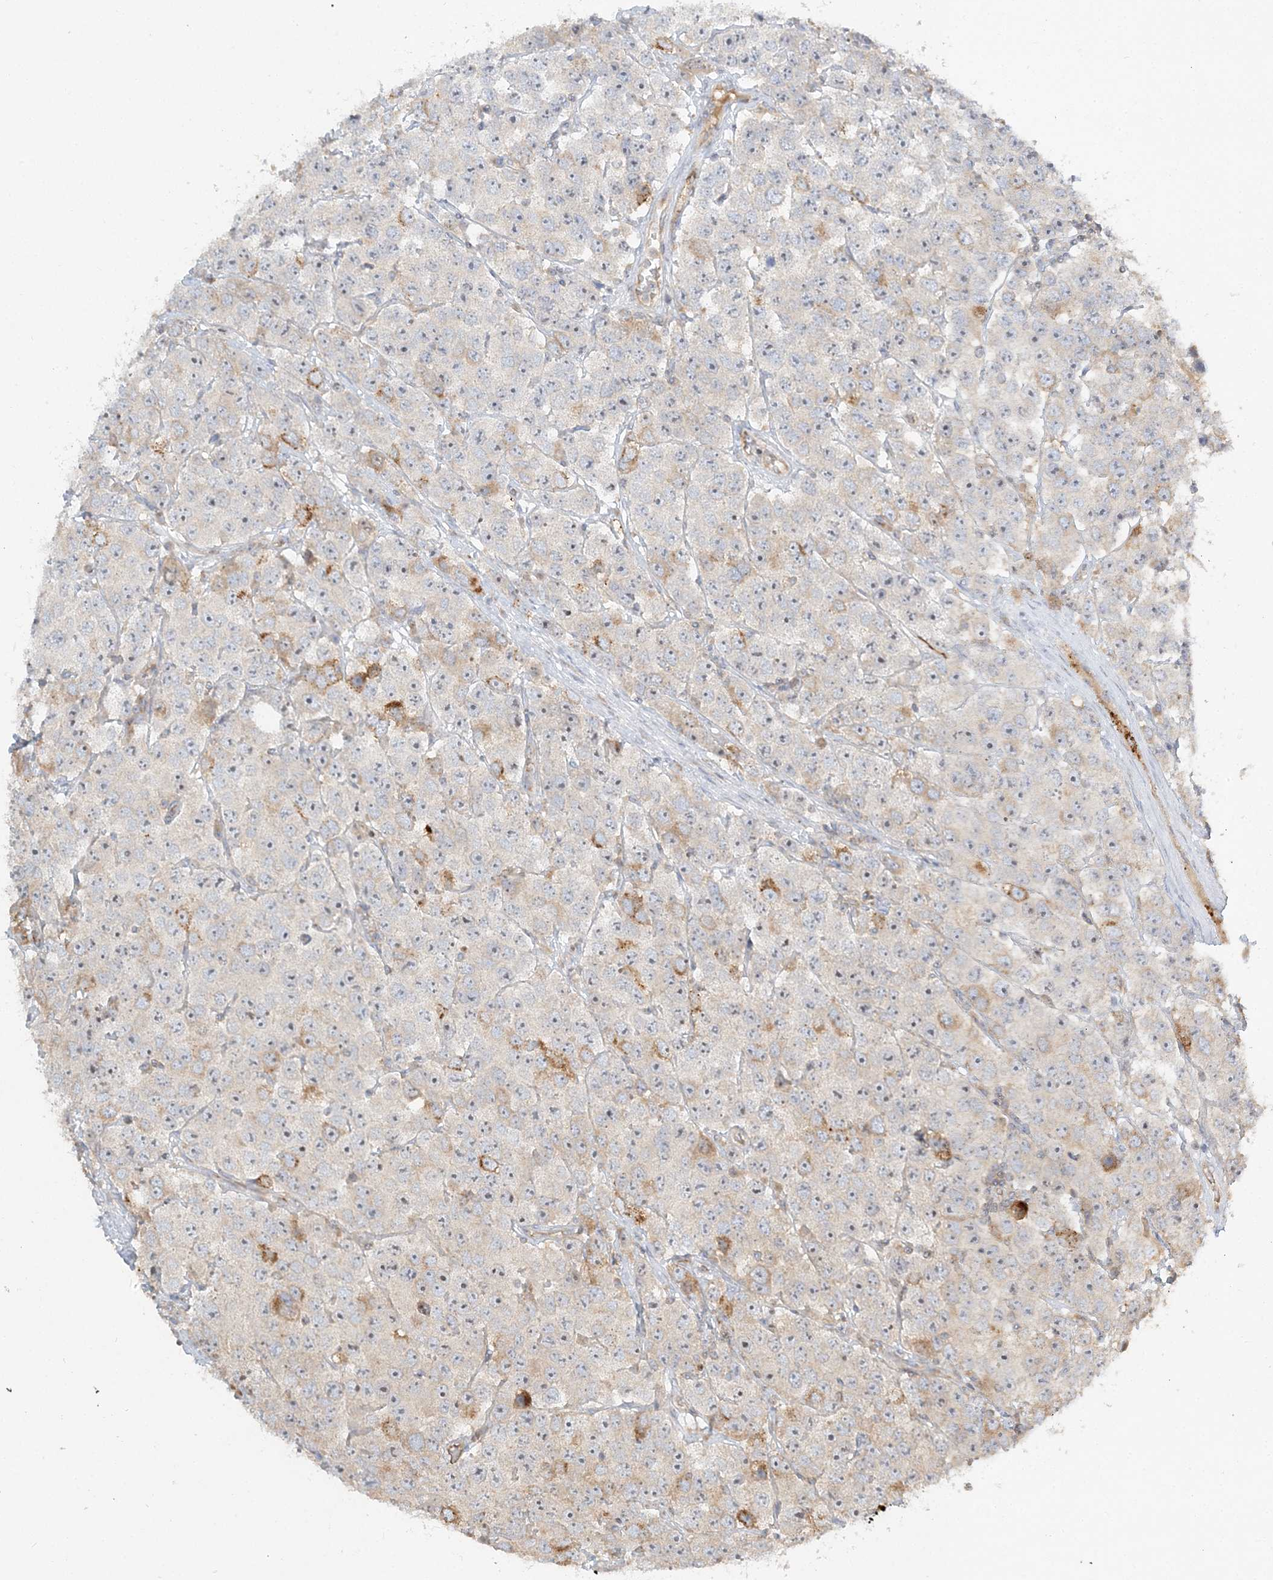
{"staining": {"intensity": "negative", "quantity": "none", "location": "none"}, "tissue": "testis cancer", "cell_type": "Tumor cells", "image_type": "cancer", "snomed": [{"axis": "morphology", "description": "Seminoma, NOS"}, {"axis": "topography", "description": "Testis"}], "caption": "Testis seminoma was stained to show a protein in brown. There is no significant staining in tumor cells.", "gene": "AP1AR", "patient": {"sex": "male", "age": 28}}